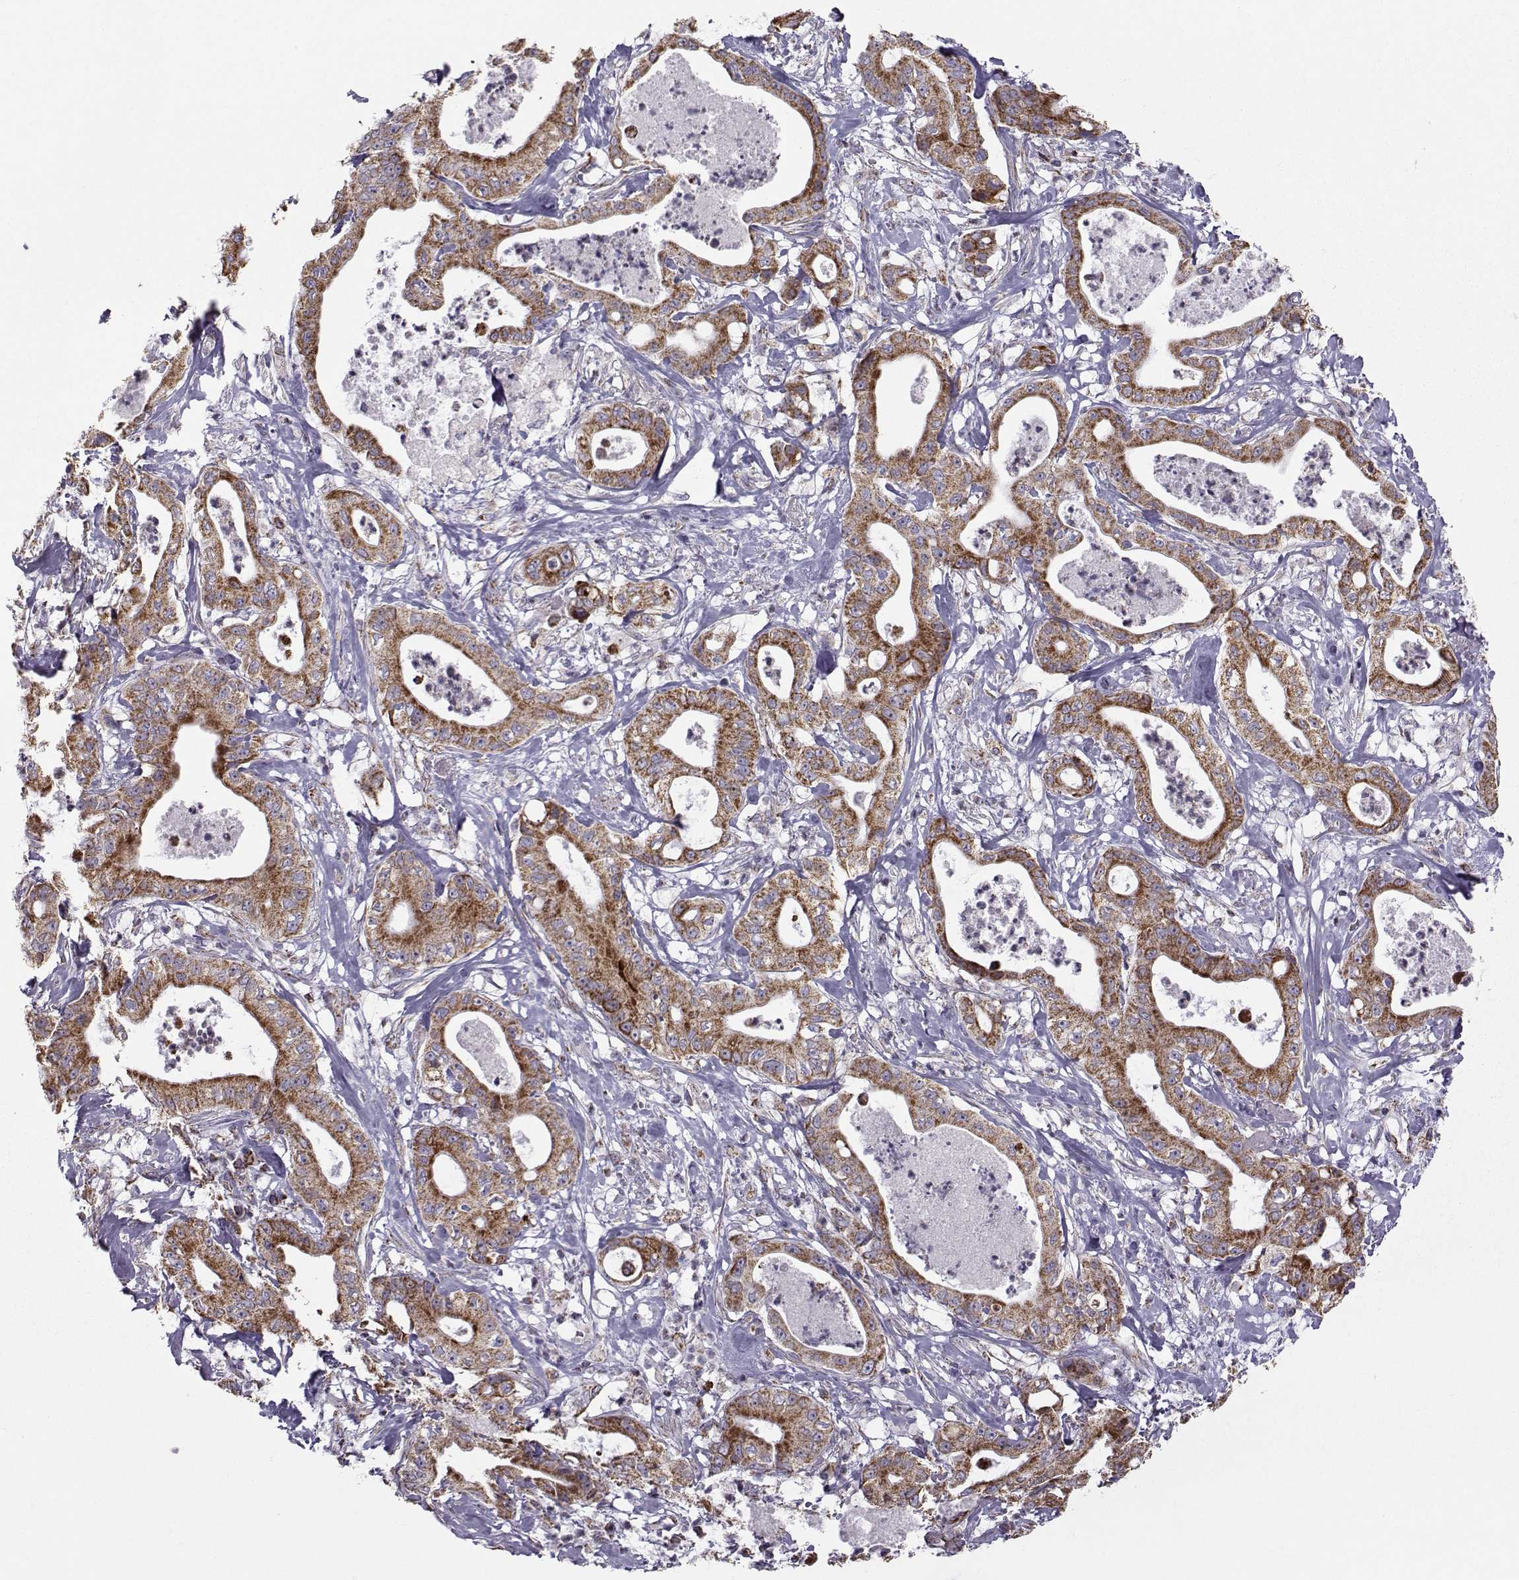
{"staining": {"intensity": "strong", "quantity": "25%-75%", "location": "cytoplasmic/membranous"}, "tissue": "pancreatic cancer", "cell_type": "Tumor cells", "image_type": "cancer", "snomed": [{"axis": "morphology", "description": "Adenocarcinoma, NOS"}, {"axis": "topography", "description": "Pancreas"}], "caption": "This is an image of immunohistochemistry staining of pancreatic adenocarcinoma, which shows strong staining in the cytoplasmic/membranous of tumor cells.", "gene": "NECAB3", "patient": {"sex": "male", "age": 71}}